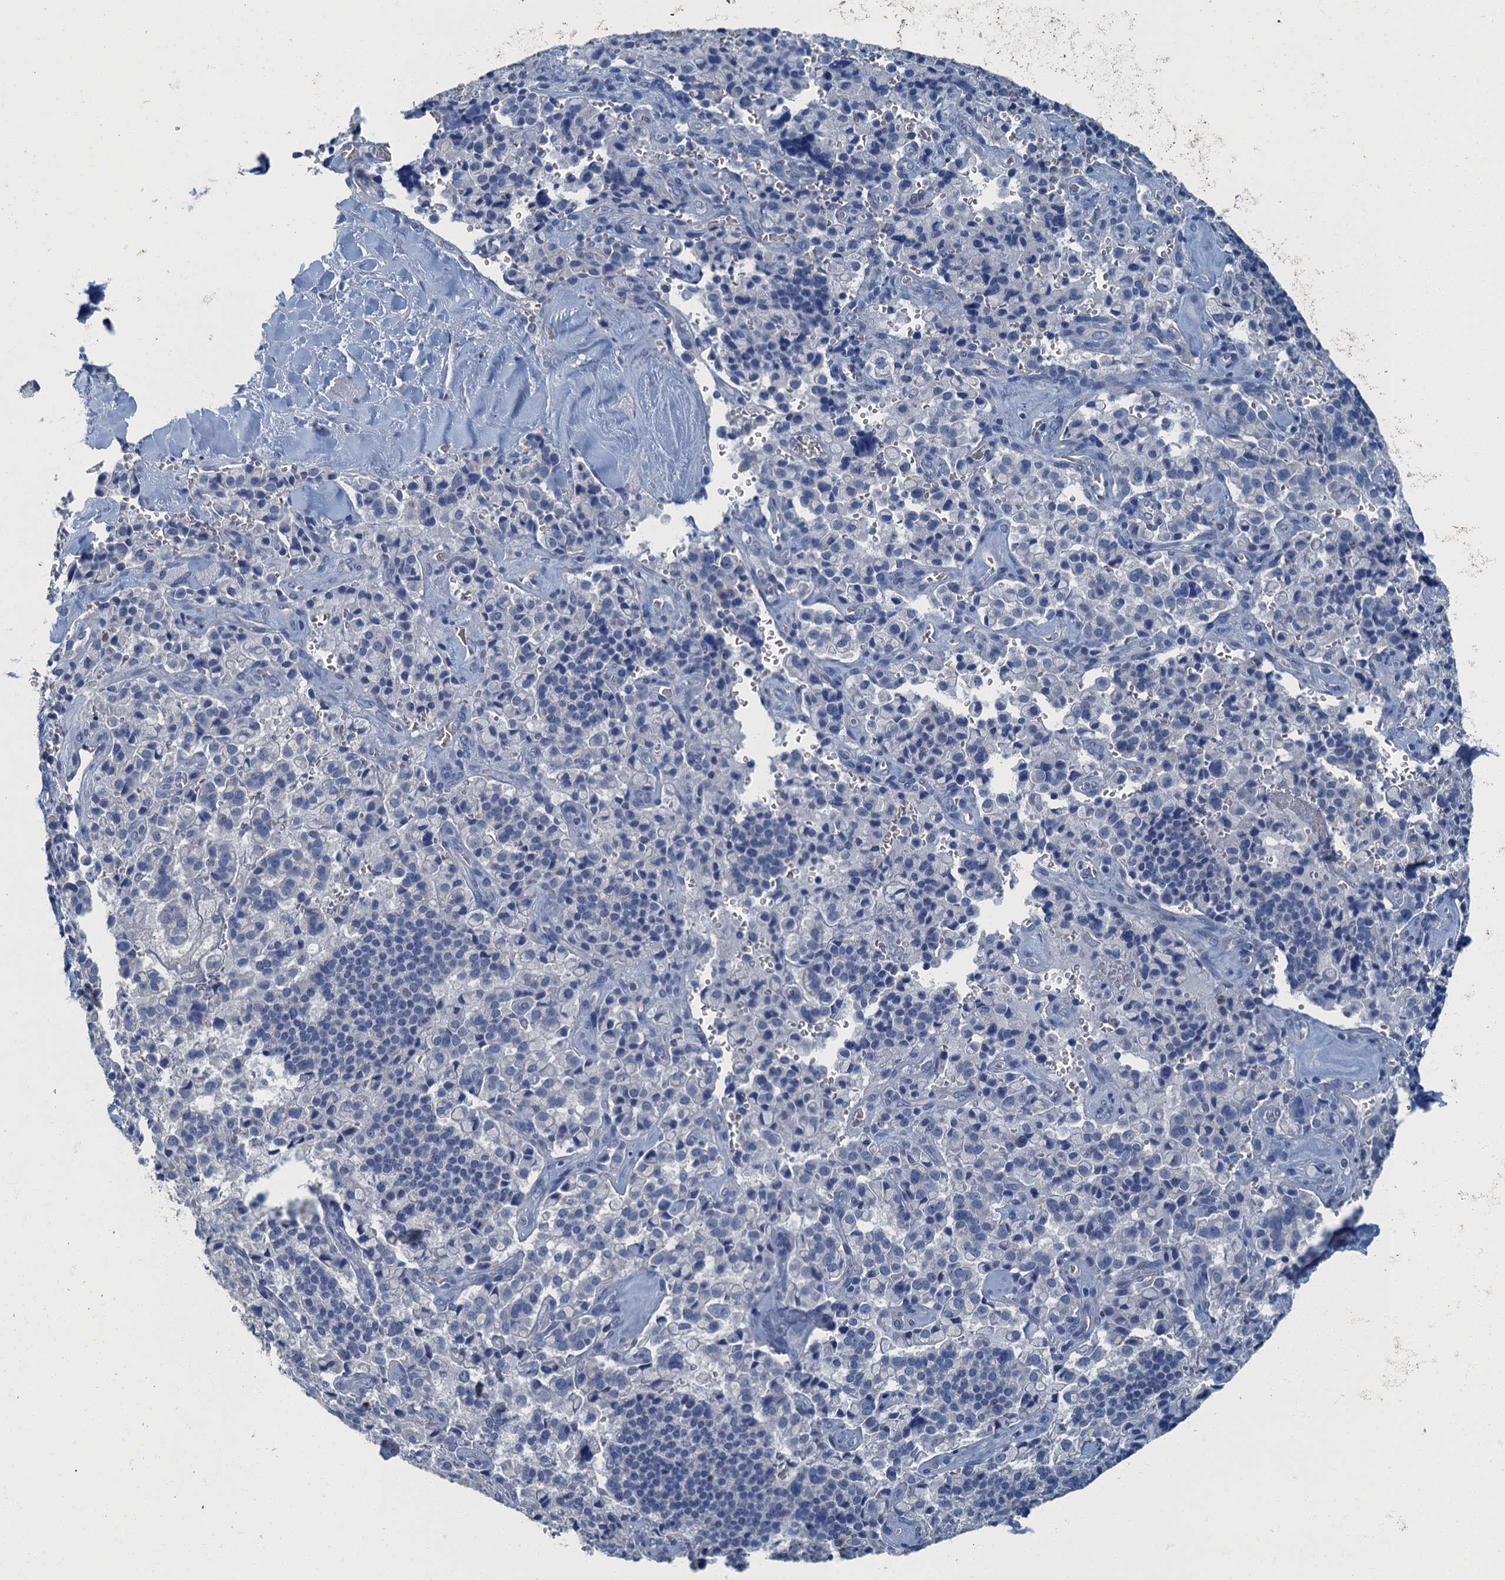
{"staining": {"intensity": "negative", "quantity": "none", "location": "none"}, "tissue": "pancreatic cancer", "cell_type": "Tumor cells", "image_type": "cancer", "snomed": [{"axis": "morphology", "description": "Adenocarcinoma, NOS"}, {"axis": "topography", "description": "Pancreas"}], "caption": "DAB (3,3'-diaminobenzidine) immunohistochemical staining of human pancreatic adenocarcinoma demonstrates no significant positivity in tumor cells. (Brightfield microscopy of DAB (3,3'-diaminobenzidine) IHC at high magnification).", "gene": "GADL1", "patient": {"sex": "male", "age": 65}}